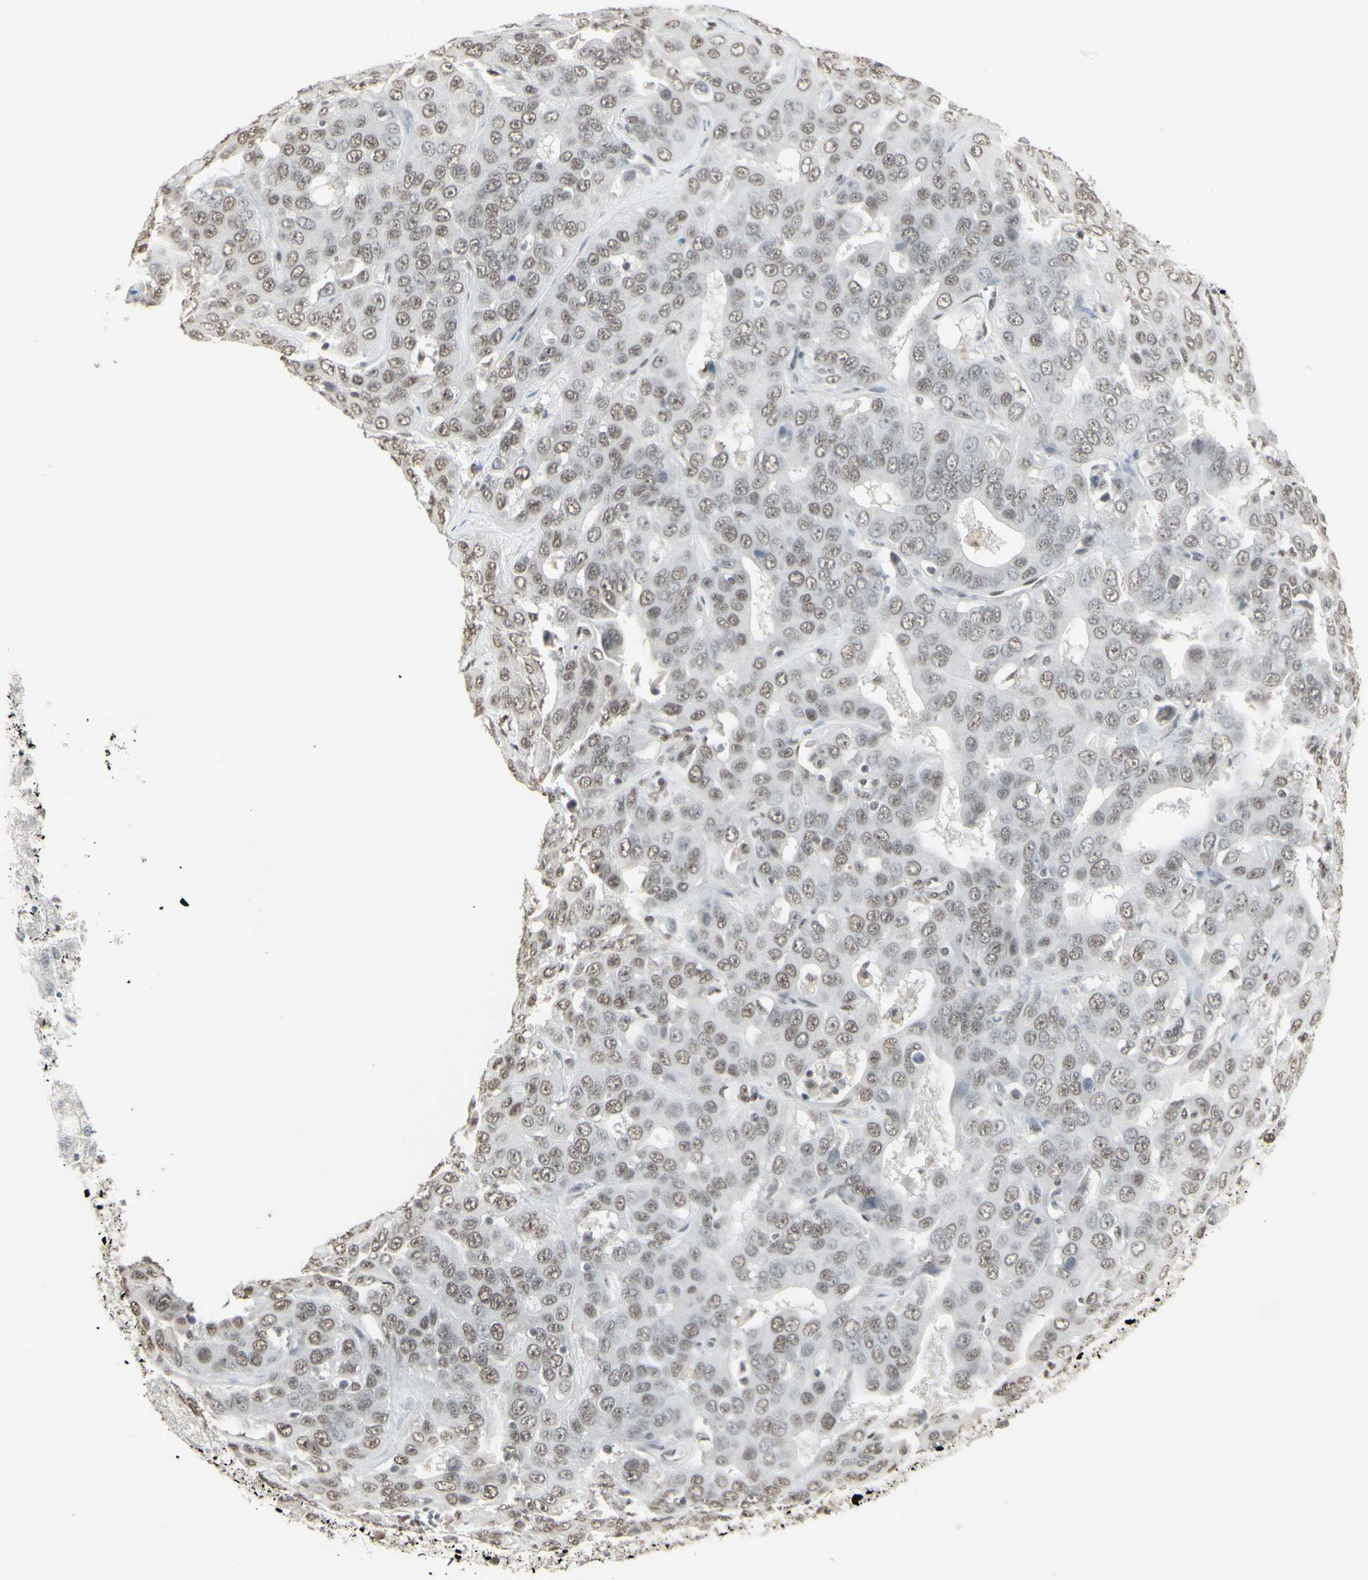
{"staining": {"intensity": "weak", "quantity": ">75%", "location": "nuclear"}, "tissue": "liver cancer", "cell_type": "Tumor cells", "image_type": "cancer", "snomed": [{"axis": "morphology", "description": "Cholangiocarcinoma"}, {"axis": "topography", "description": "Liver"}], "caption": "Cholangiocarcinoma (liver) tissue displays weak nuclear positivity in approximately >75% of tumor cells, visualized by immunohistochemistry.", "gene": "TRIM28", "patient": {"sex": "female", "age": 52}}